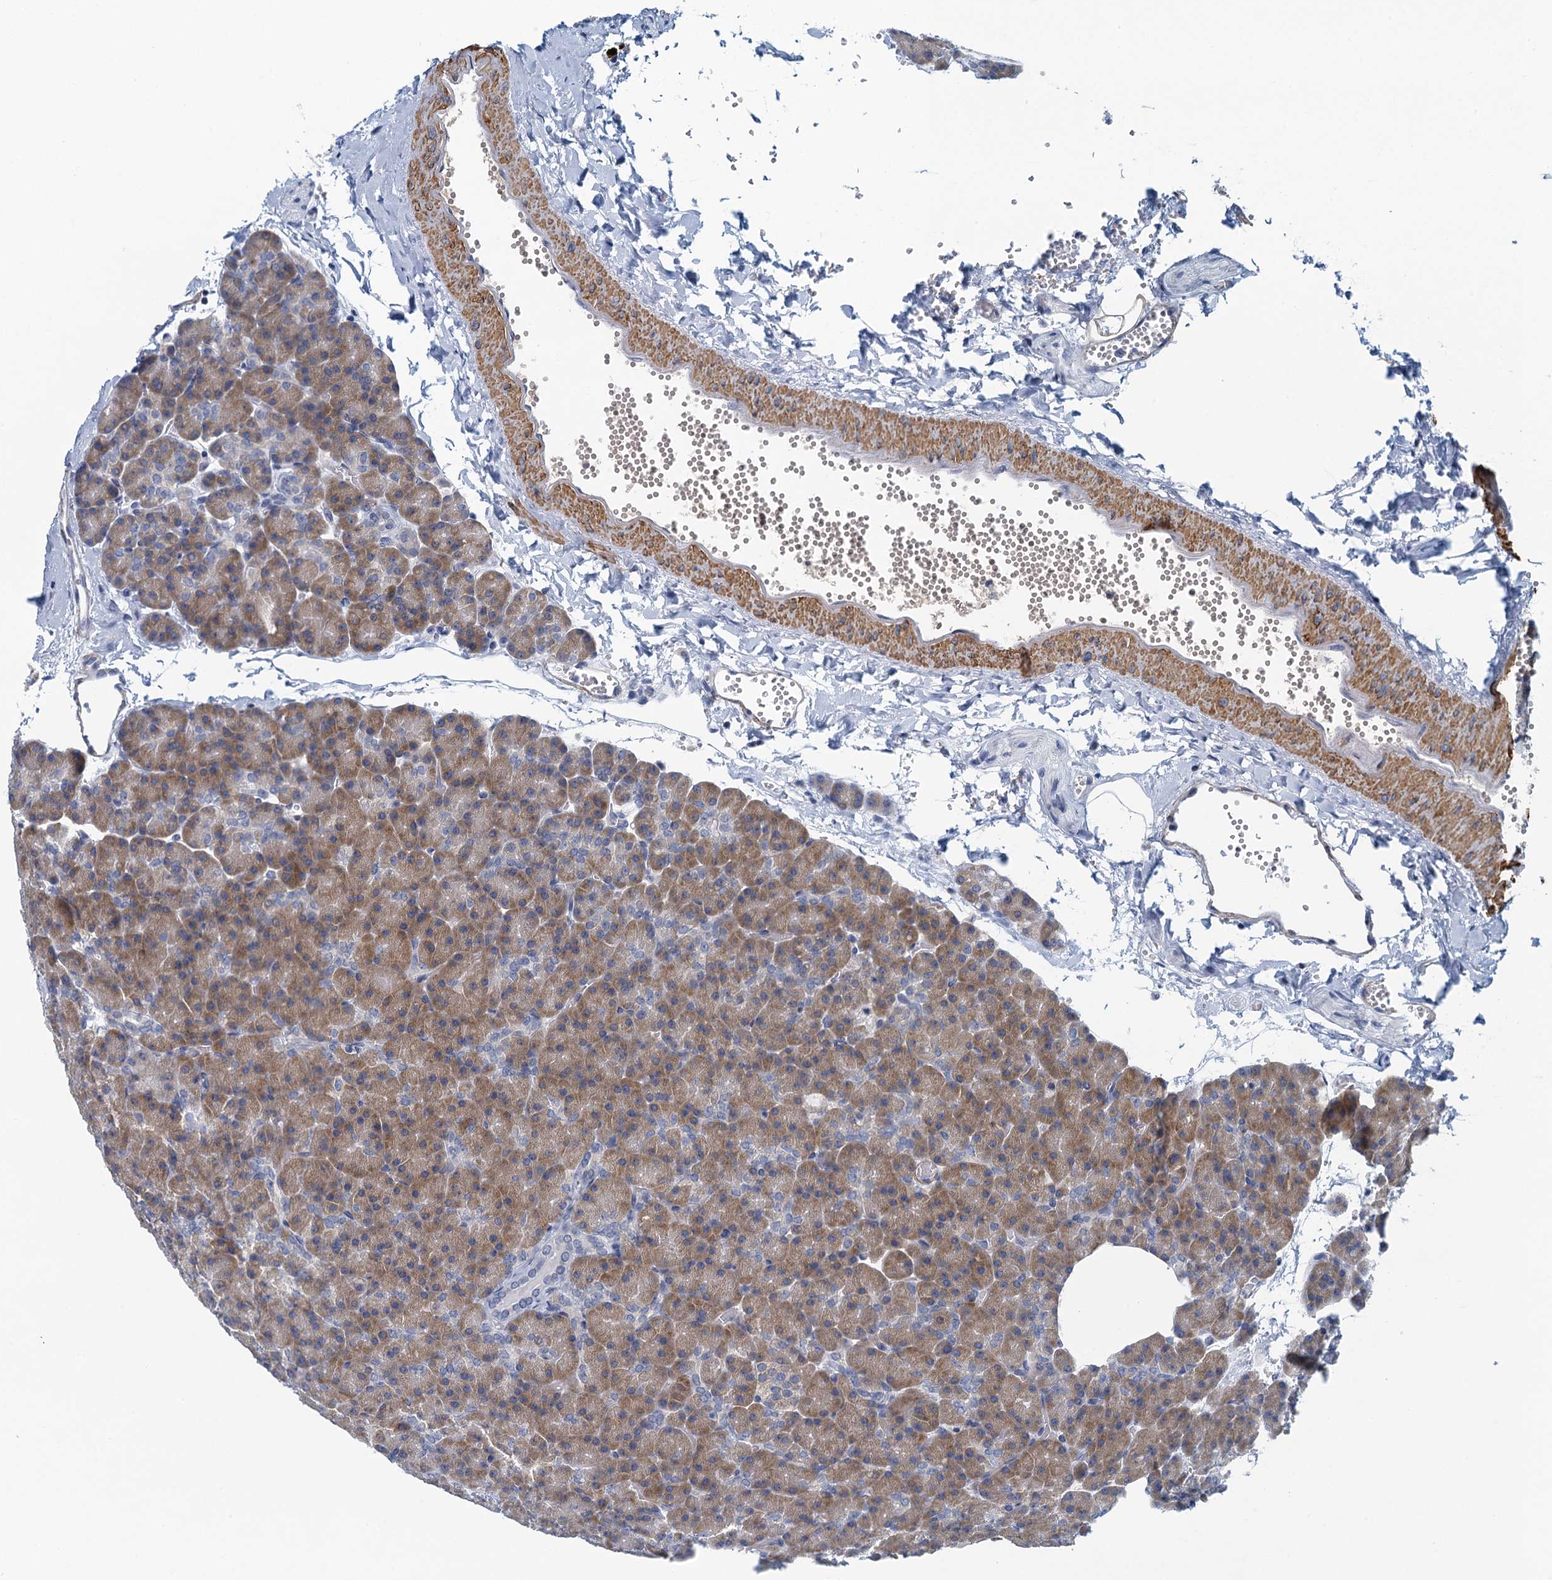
{"staining": {"intensity": "moderate", "quantity": ">75%", "location": "cytoplasmic/membranous"}, "tissue": "pancreas", "cell_type": "Exocrine glandular cells", "image_type": "normal", "snomed": [{"axis": "morphology", "description": "Normal tissue, NOS"}, {"axis": "morphology", "description": "Carcinoid, malignant, NOS"}, {"axis": "topography", "description": "Pancreas"}], "caption": "This is an image of immunohistochemistry staining of unremarkable pancreas, which shows moderate staining in the cytoplasmic/membranous of exocrine glandular cells.", "gene": "ALG2", "patient": {"sex": "female", "age": 35}}